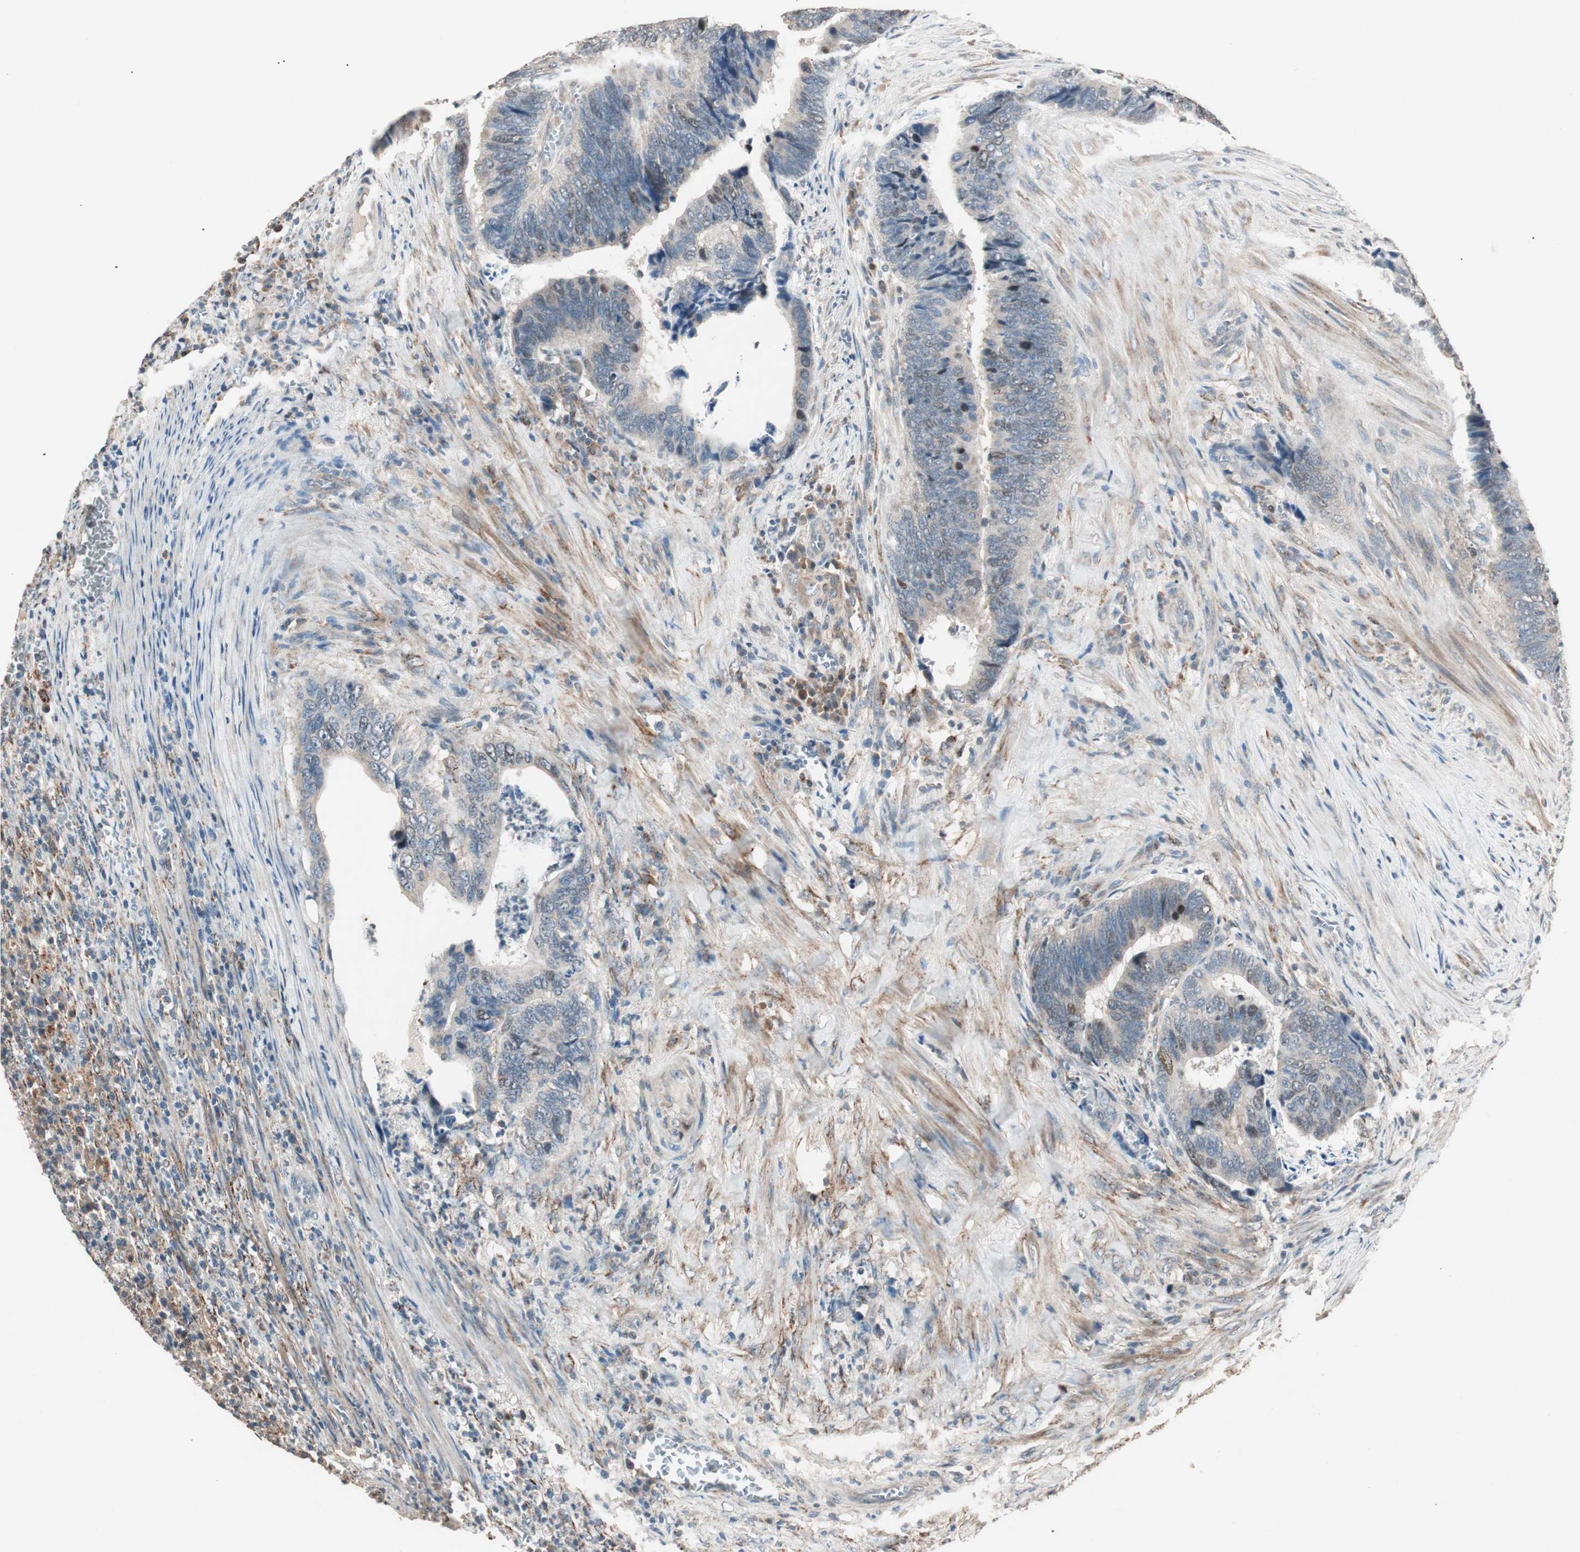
{"staining": {"intensity": "weak", "quantity": ">75%", "location": "cytoplasmic/membranous,nuclear"}, "tissue": "colorectal cancer", "cell_type": "Tumor cells", "image_type": "cancer", "snomed": [{"axis": "morphology", "description": "Adenocarcinoma, NOS"}, {"axis": "topography", "description": "Colon"}], "caption": "Human colorectal cancer stained for a protein (brown) demonstrates weak cytoplasmic/membranous and nuclear positive staining in approximately >75% of tumor cells.", "gene": "NFRKB", "patient": {"sex": "male", "age": 72}}